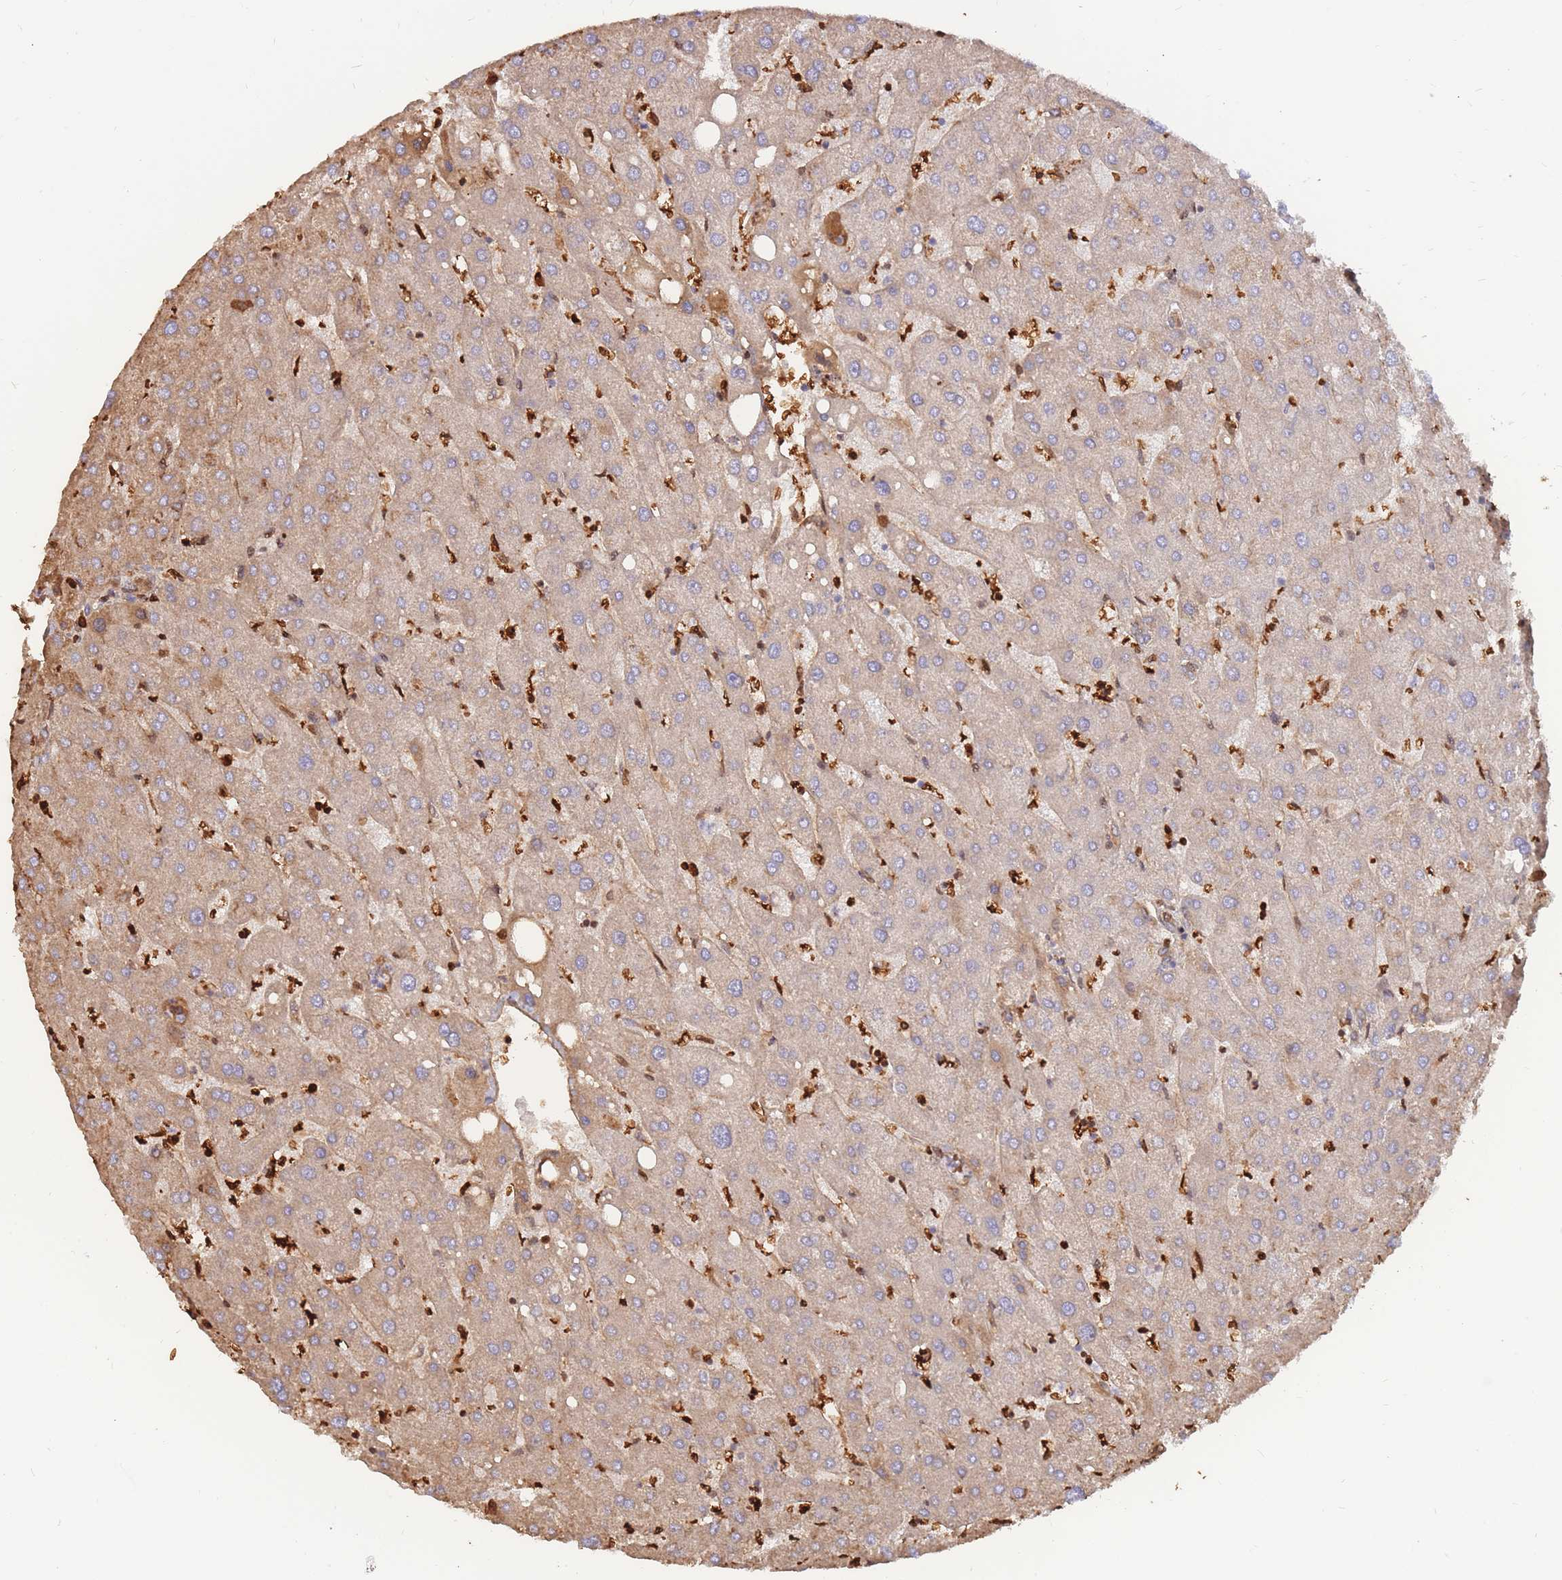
{"staining": {"intensity": "moderate", "quantity": "25%-75%", "location": "cytoplasmic/membranous"}, "tissue": "liver", "cell_type": "Cholangiocytes", "image_type": "normal", "snomed": [{"axis": "morphology", "description": "Normal tissue, NOS"}, {"axis": "topography", "description": "Liver"}], "caption": "This photomicrograph reveals immunohistochemistry (IHC) staining of normal human liver, with medium moderate cytoplasmic/membranous staining in approximately 25%-75% of cholangiocytes.", "gene": "ATP10D", "patient": {"sex": "male", "age": 67}}